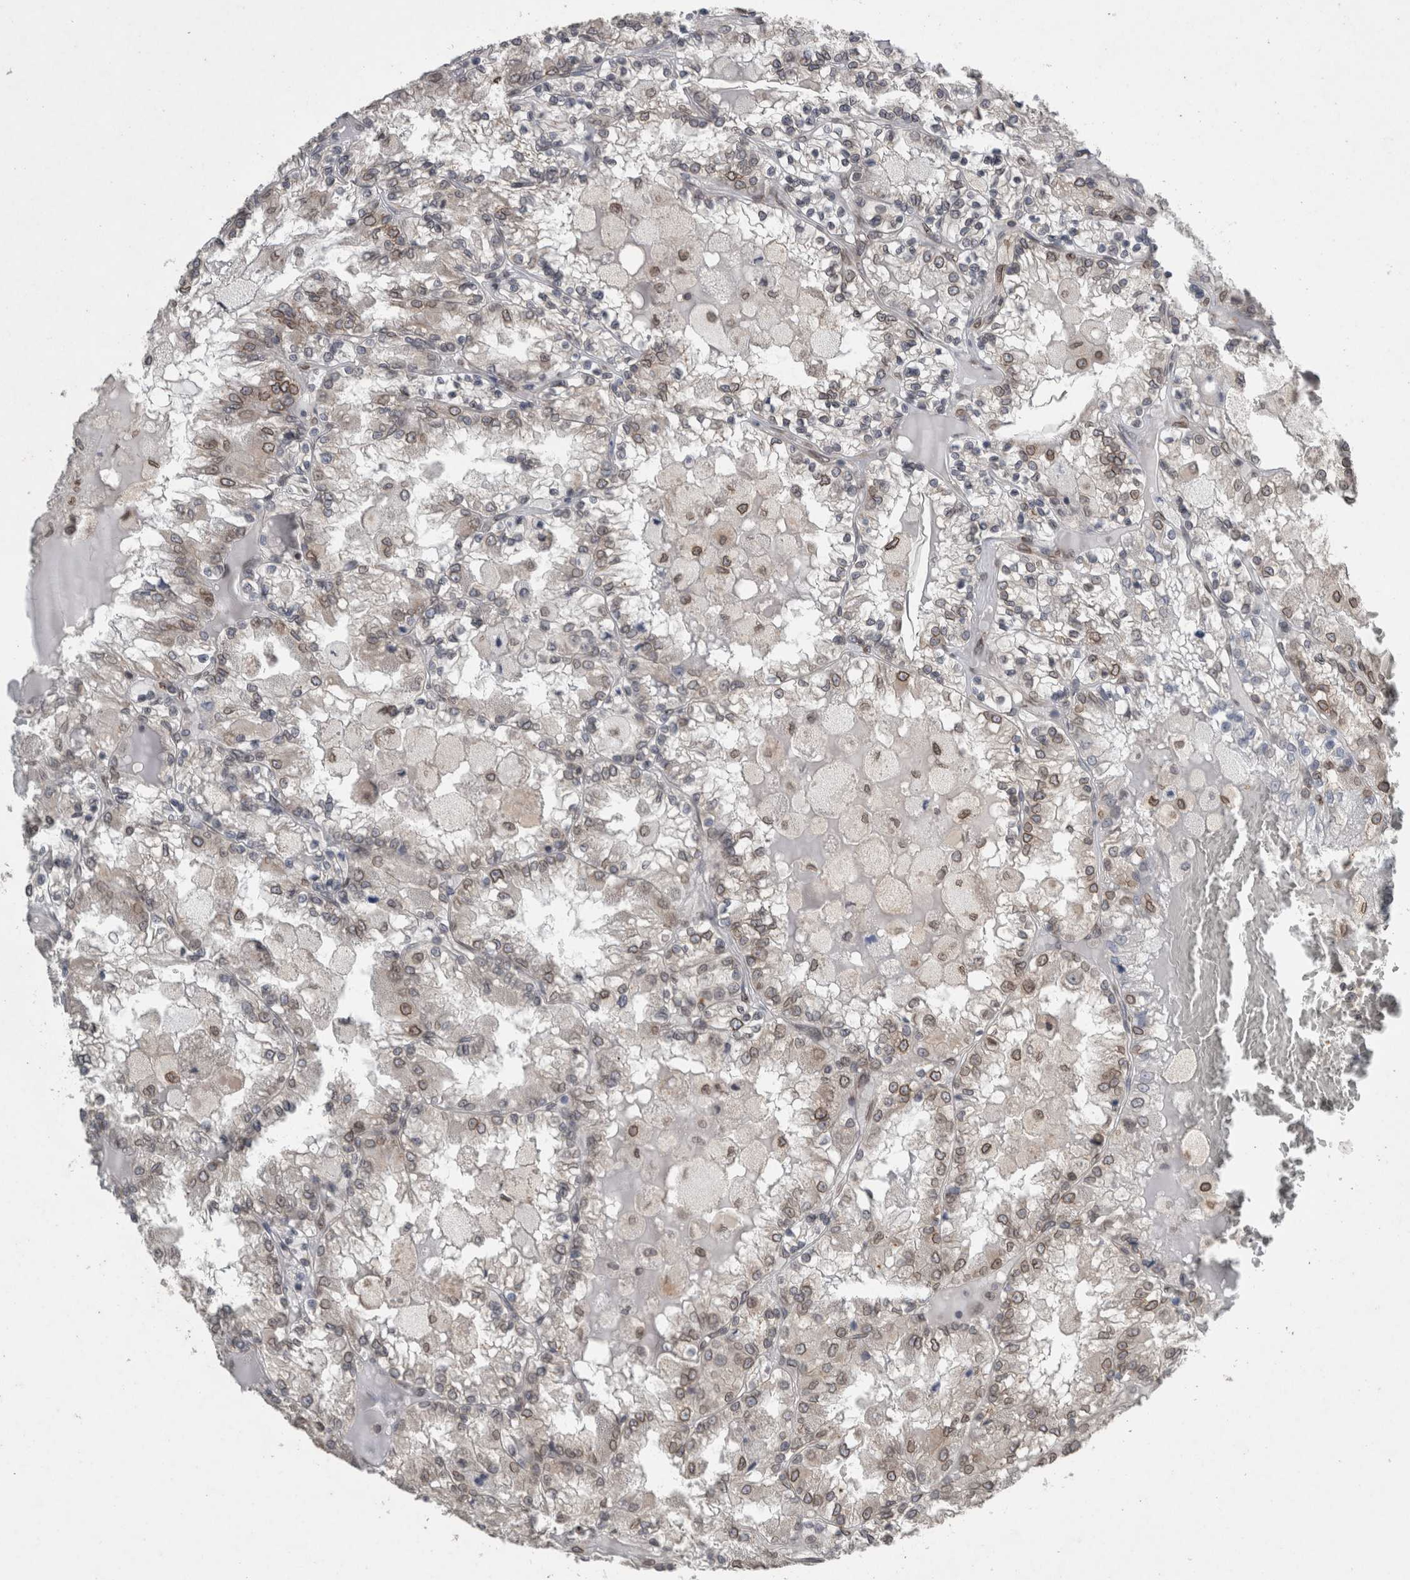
{"staining": {"intensity": "moderate", "quantity": "25%-75%", "location": "cytoplasmic/membranous,nuclear"}, "tissue": "renal cancer", "cell_type": "Tumor cells", "image_type": "cancer", "snomed": [{"axis": "morphology", "description": "Adenocarcinoma, NOS"}, {"axis": "topography", "description": "Kidney"}], "caption": "IHC histopathology image of neoplastic tissue: renal cancer (adenocarcinoma) stained using immunohistochemistry (IHC) displays medium levels of moderate protein expression localized specifically in the cytoplasmic/membranous and nuclear of tumor cells, appearing as a cytoplasmic/membranous and nuclear brown color.", "gene": "RANBP2", "patient": {"sex": "female", "age": 56}}